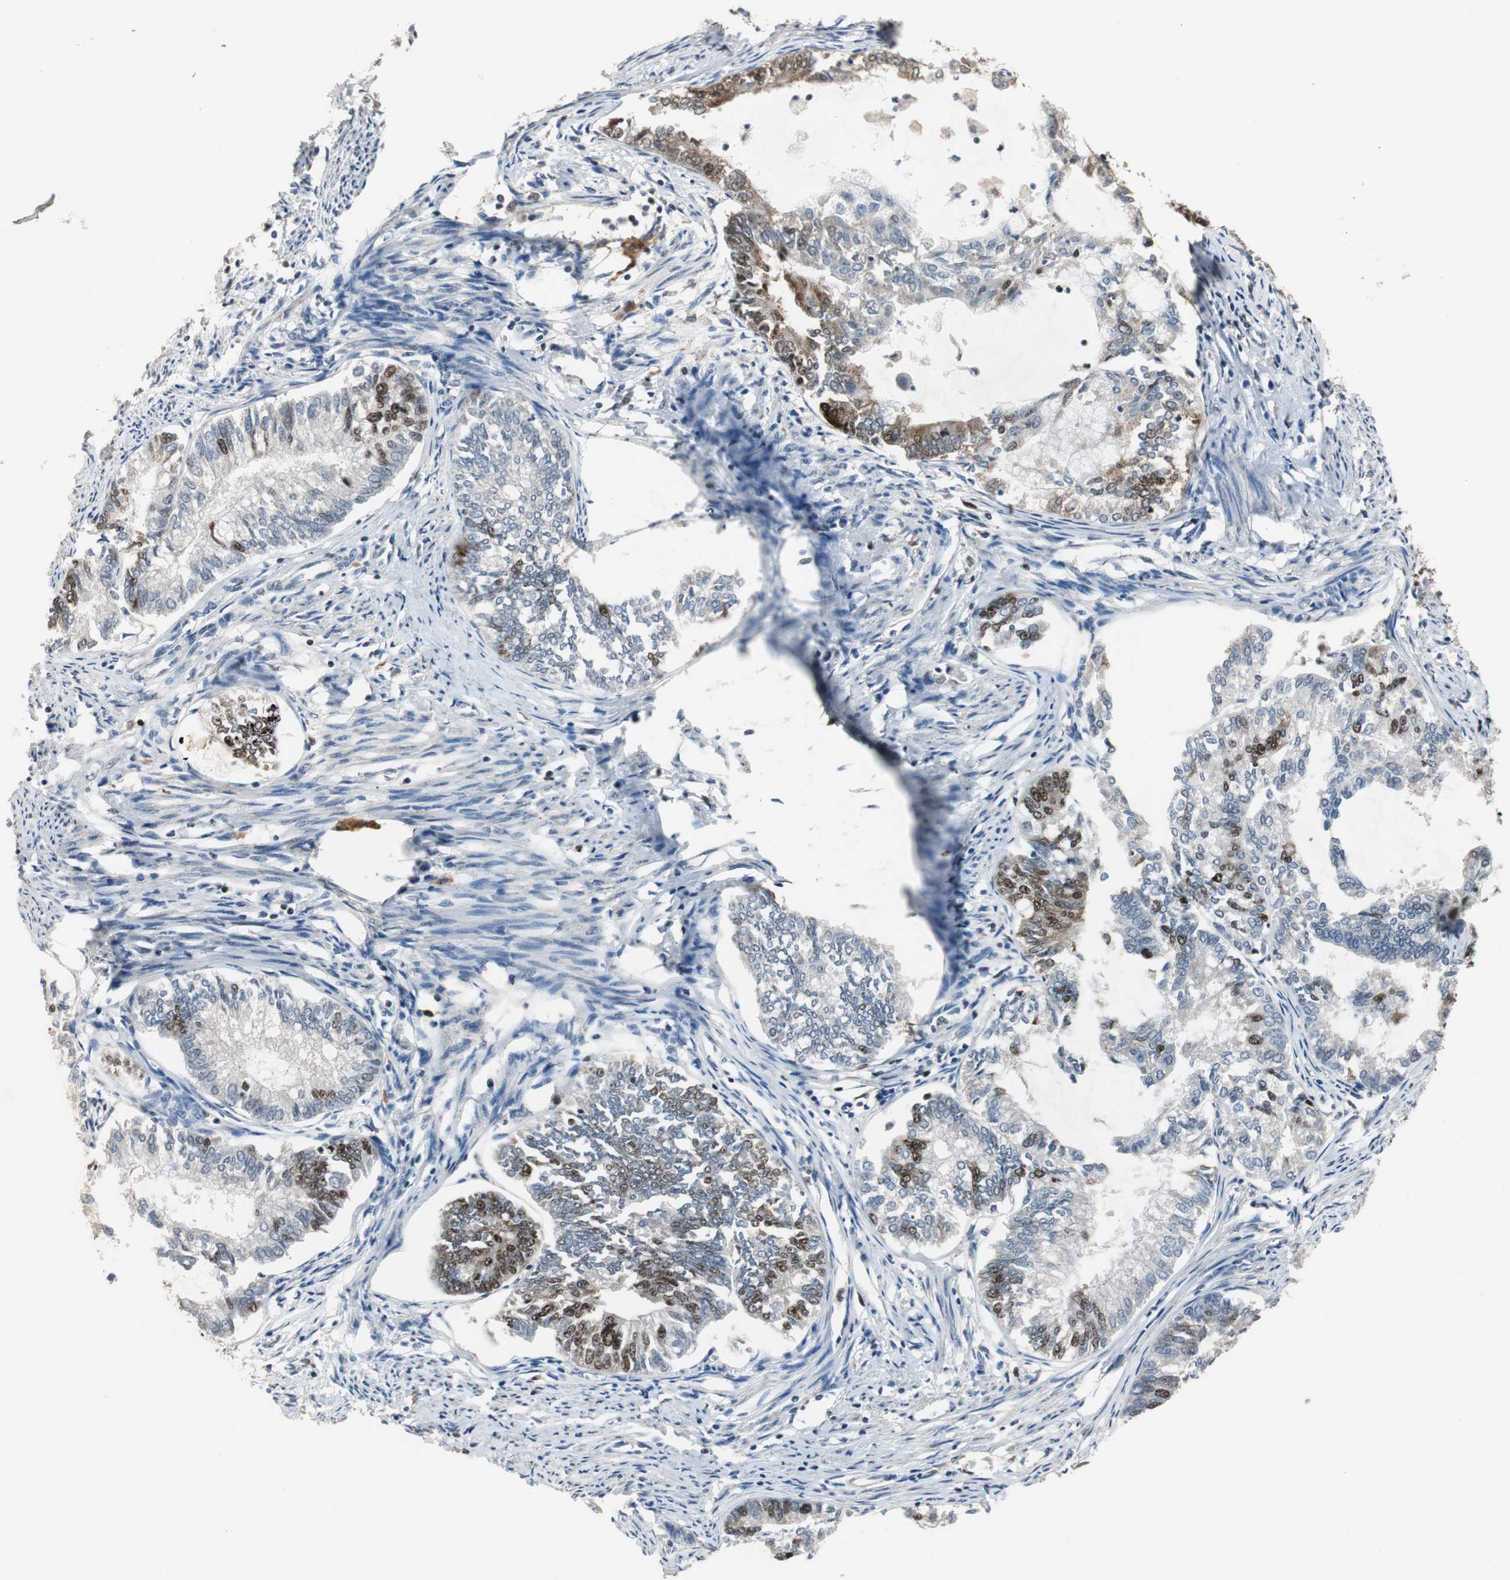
{"staining": {"intensity": "strong", "quantity": "<25%", "location": "nuclear"}, "tissue": "endometrial cancer", "cell_type": "Tumor cells", "image_type": "cancer", "snomed": [{"axis": "morphology", "description": "Adenocarcinoma, NOS"}, {"axis": "topography", "description": "Endometrium"}], "caption": "Protein analysis of endometrial adenocarcinoma tissue reveals strong nuclear positivity in approximately <25% of tumor cells.", "gene": "FEN1", "patient": {"sex": "female", "age": 86}}